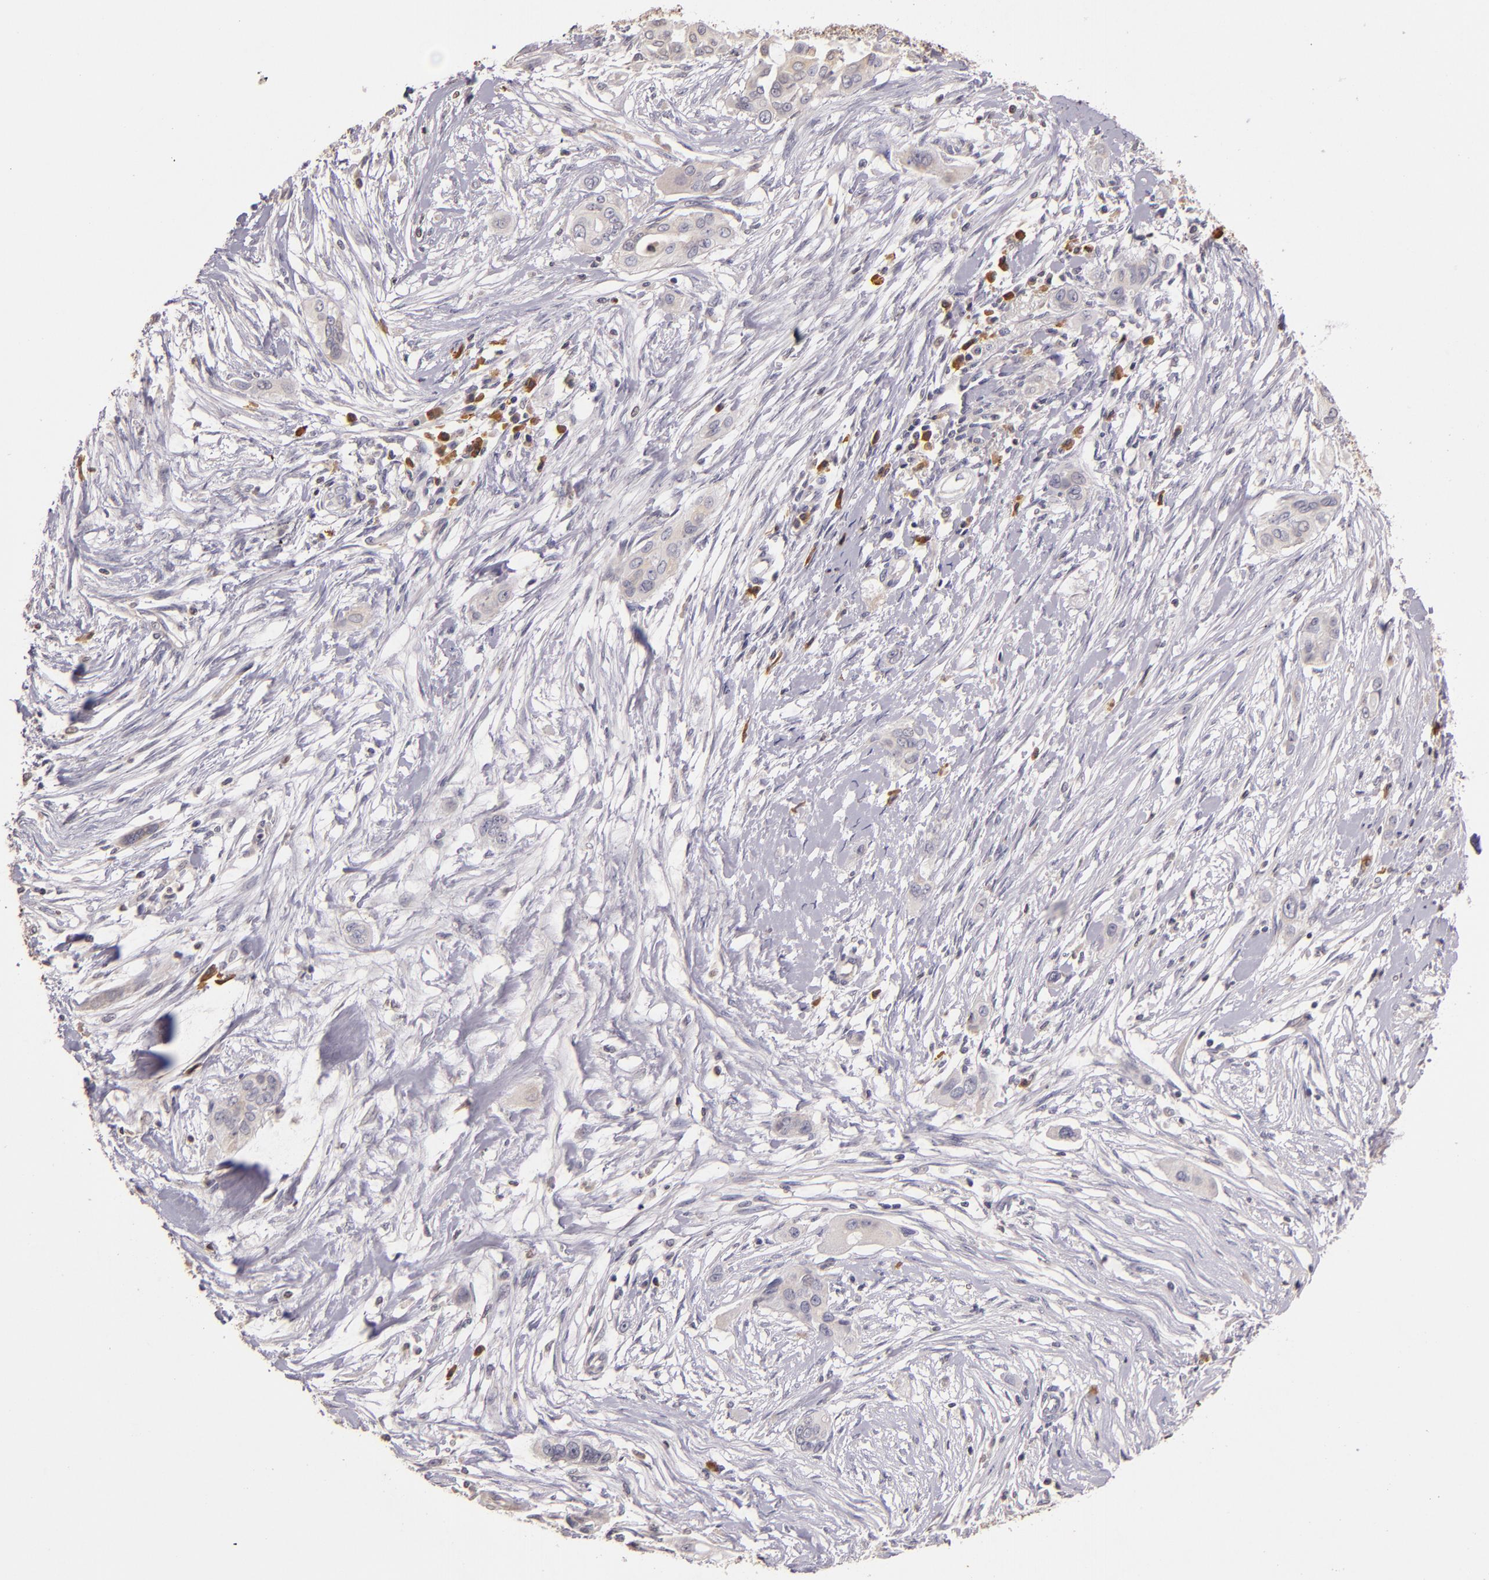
{"staining": {"intensity": "weak", "quantity": ">75%", "location": "cytoplasmic/membranous"}, "tissue": "pancreatic cancer", "cell_type": "Tumor cells", "image_type": "cancer", "snomed": [{"axis": "morphology", "description": "Adenocarcinoma, NOS"}, {"axis": "topography", "description": "Pancreas"}], "caption": "A brown stain highlights weak cytoplasmic/membranous expression of a protein in human pancreatic cancer (adenocarcinoma) tumor cells.", "gene": "ABL1", "patient": {"sex": "female", "age": 60}}